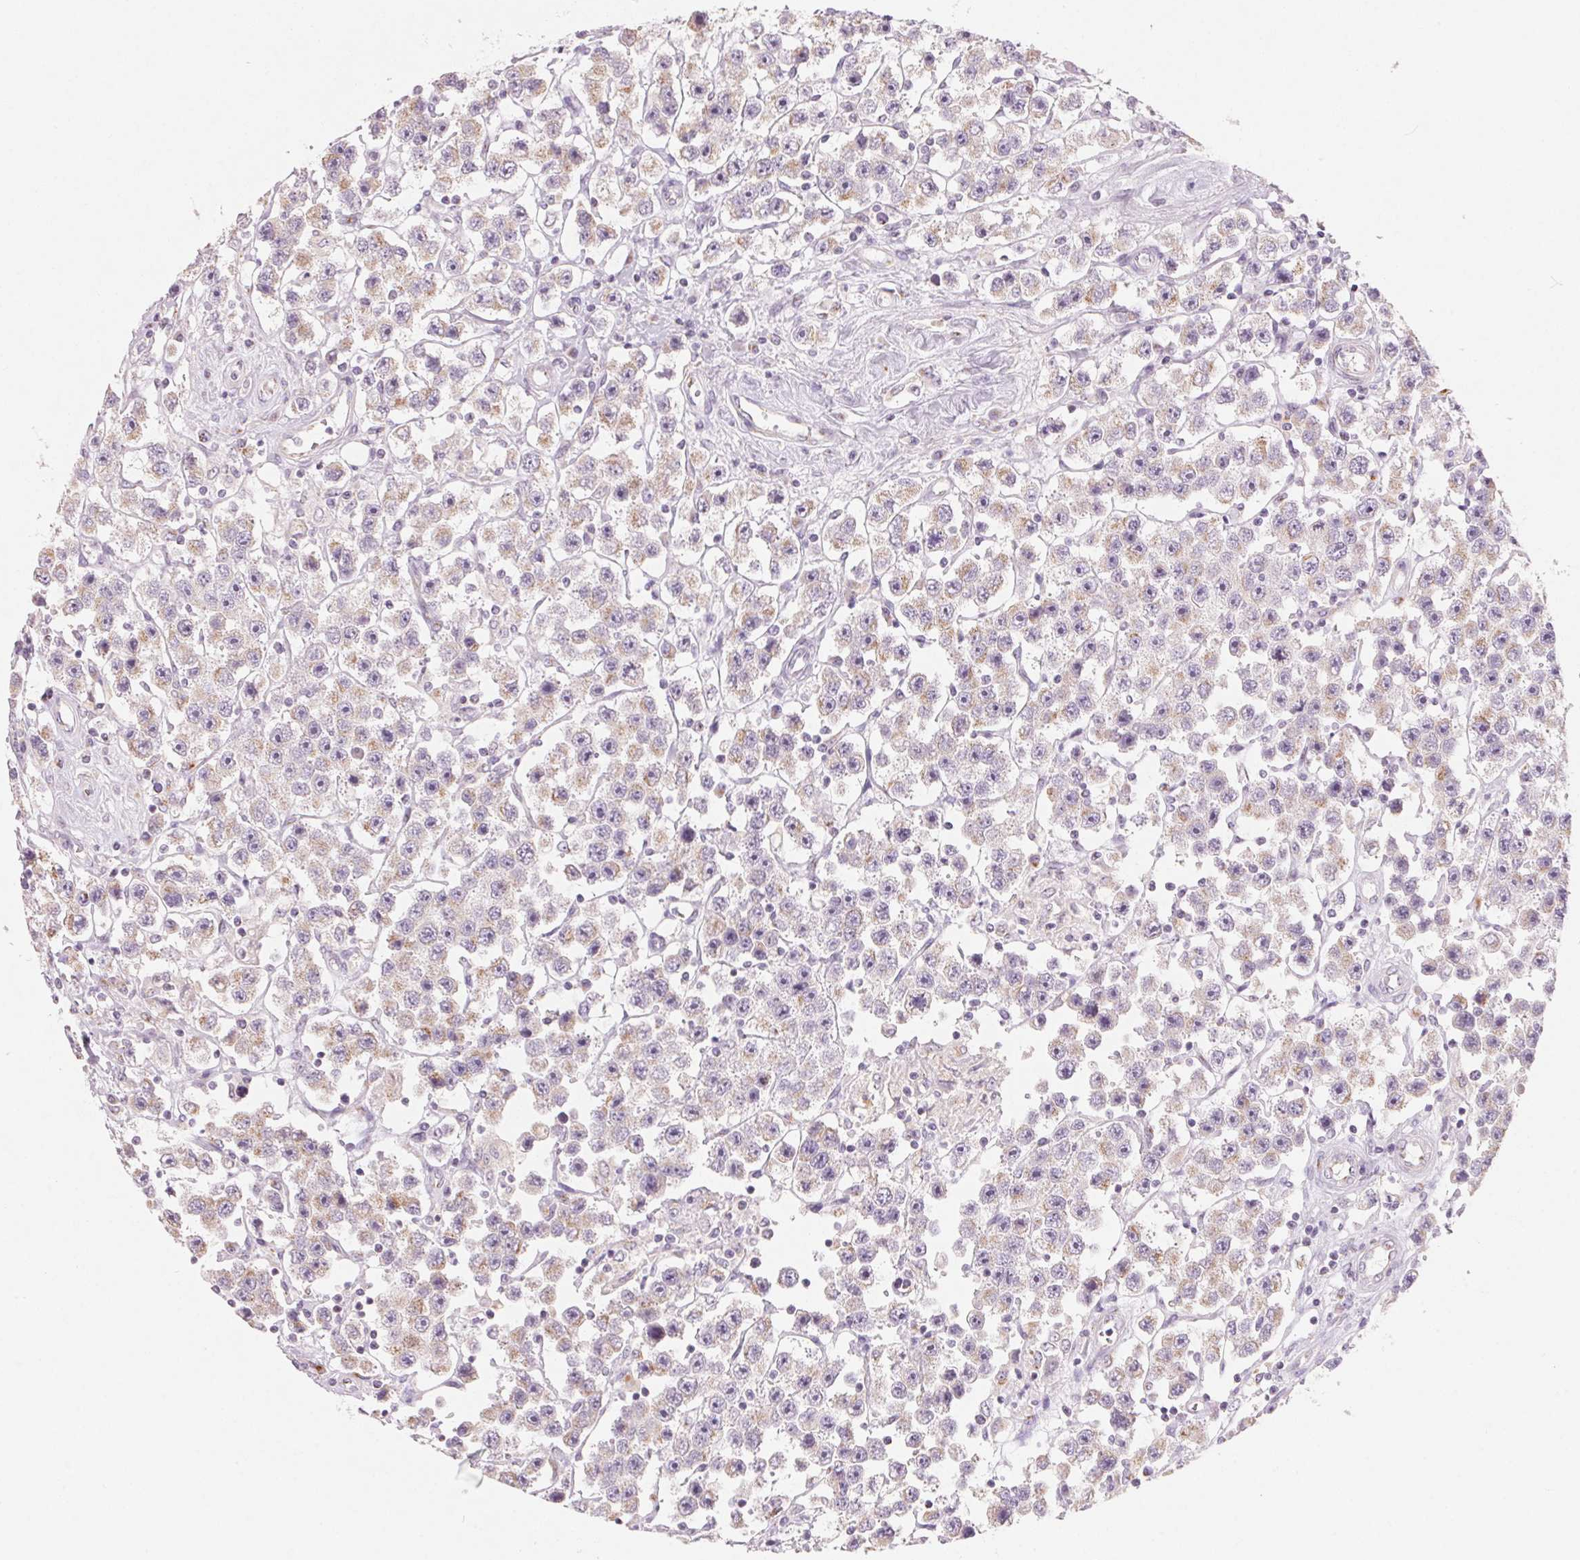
{"staining": {"intensity": "weak", "quantity": "<25%", "location": "cytoplasmic/membranous"}, "tissue": "testis cancer", "cell_type": "Tumor cells", "image_type": "cancer", "snomed": [{"axis": "morphology", "description": "Seminoma, NOS"}, {"axis": "topography", "description": "Testis"}], "caption": "Protein analysis of seminoma (testis) displays no significant positivity in tumor cells.", "gene": "DRAM2", "patient": {"sex": "male", "age": 45}}